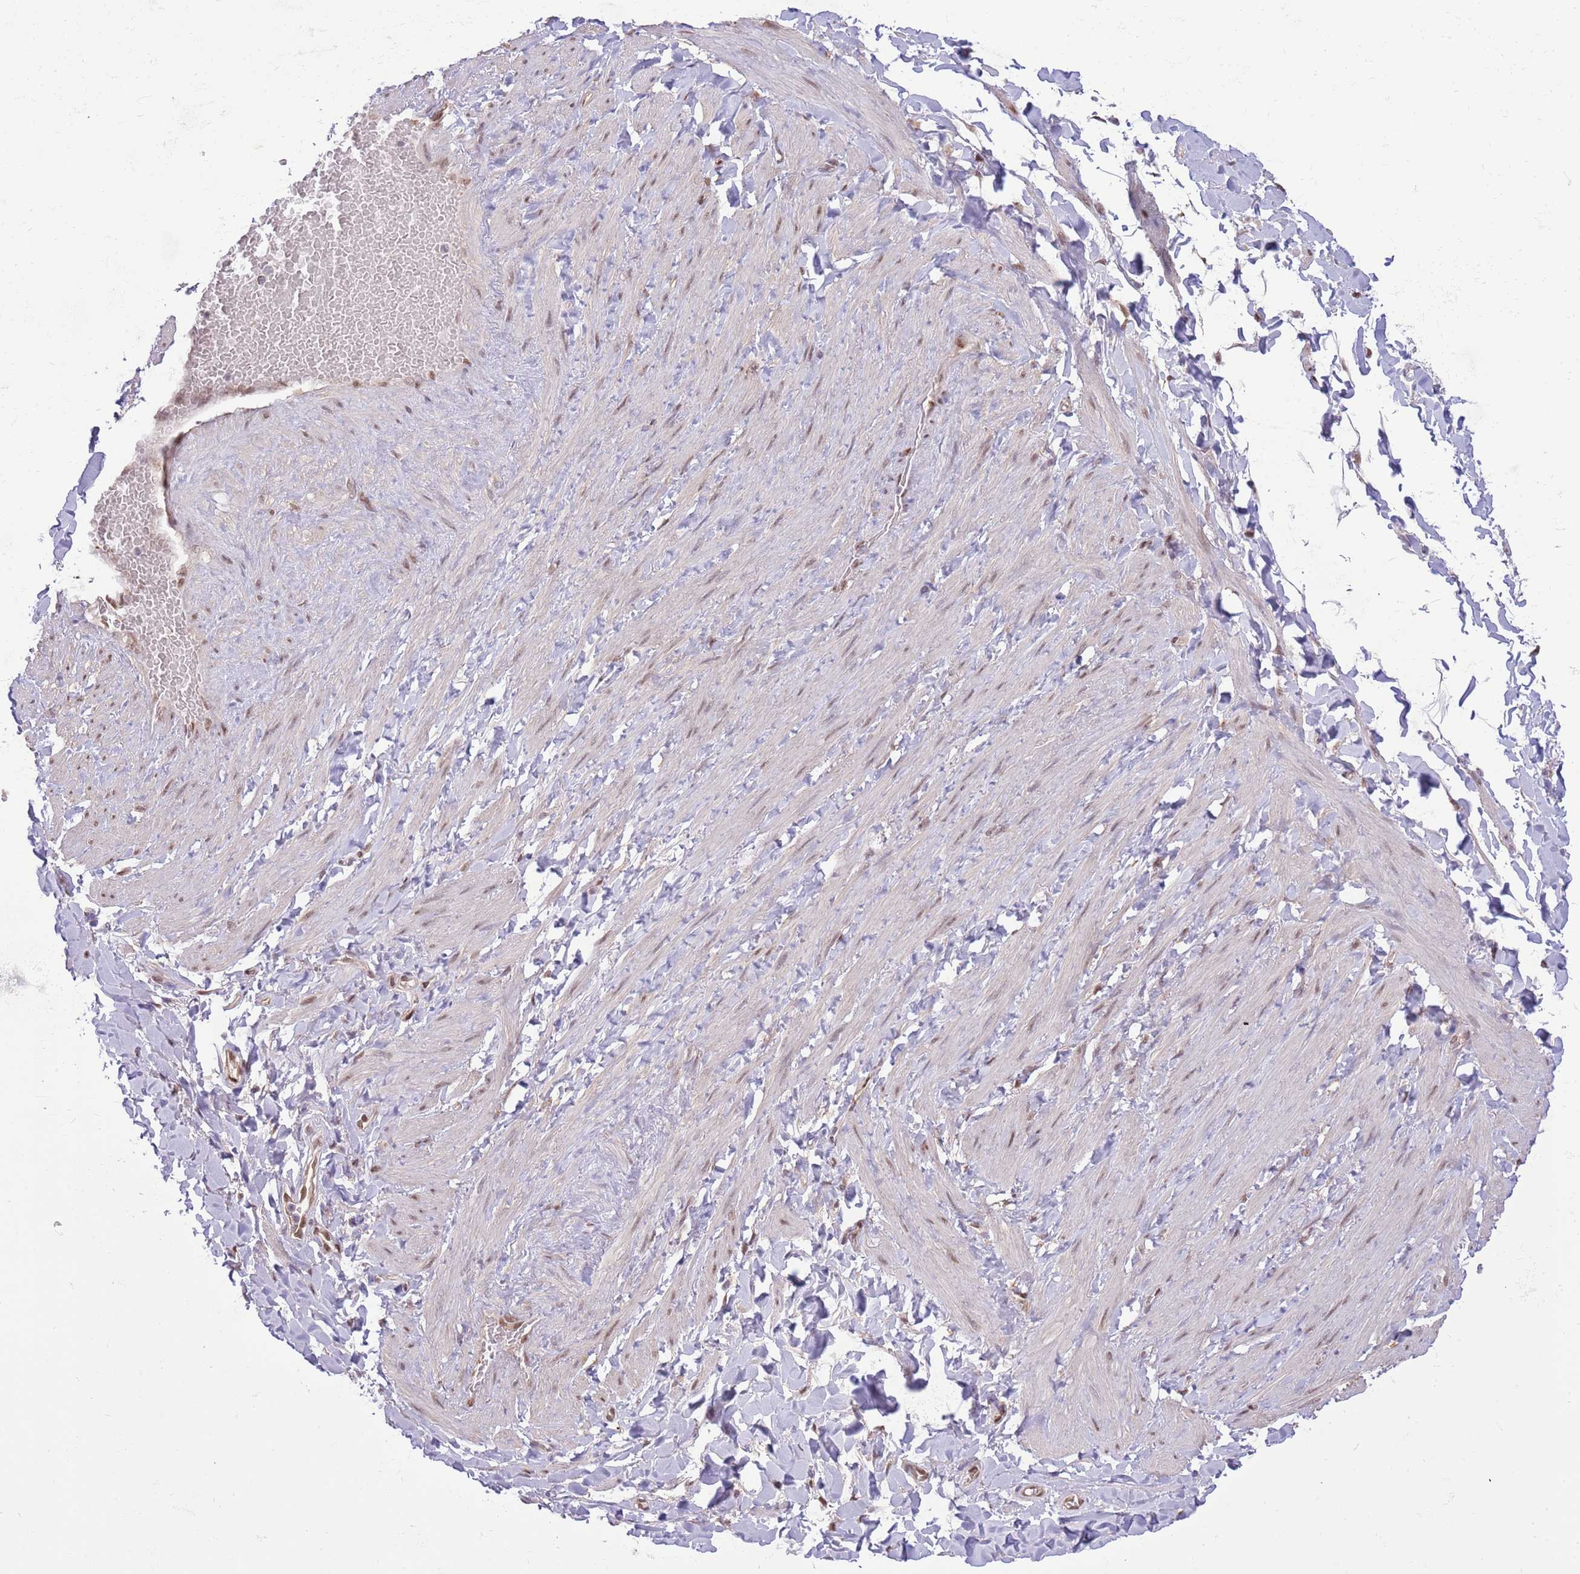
{"staining": {"intensity": "negative", "quantity": "none", "location": "none"}, "tissue": "adipose tissue", "cell_type": "Adipocytes", "image_type": "normal", "snomed": [{"axis": "morphology", "description": "Normal tissue, NOS"}, {"axis": "topography", "description": "Soft tissue"}, {"axis": "topography", "description": "Vascular tissue"}], "caption": "Immunohistochemistry of unremarkable human adipose tissue reveals no staining in adipocytes.", "gene": "NSFL1C", "patient": {"sex": "male", "age": 54}}